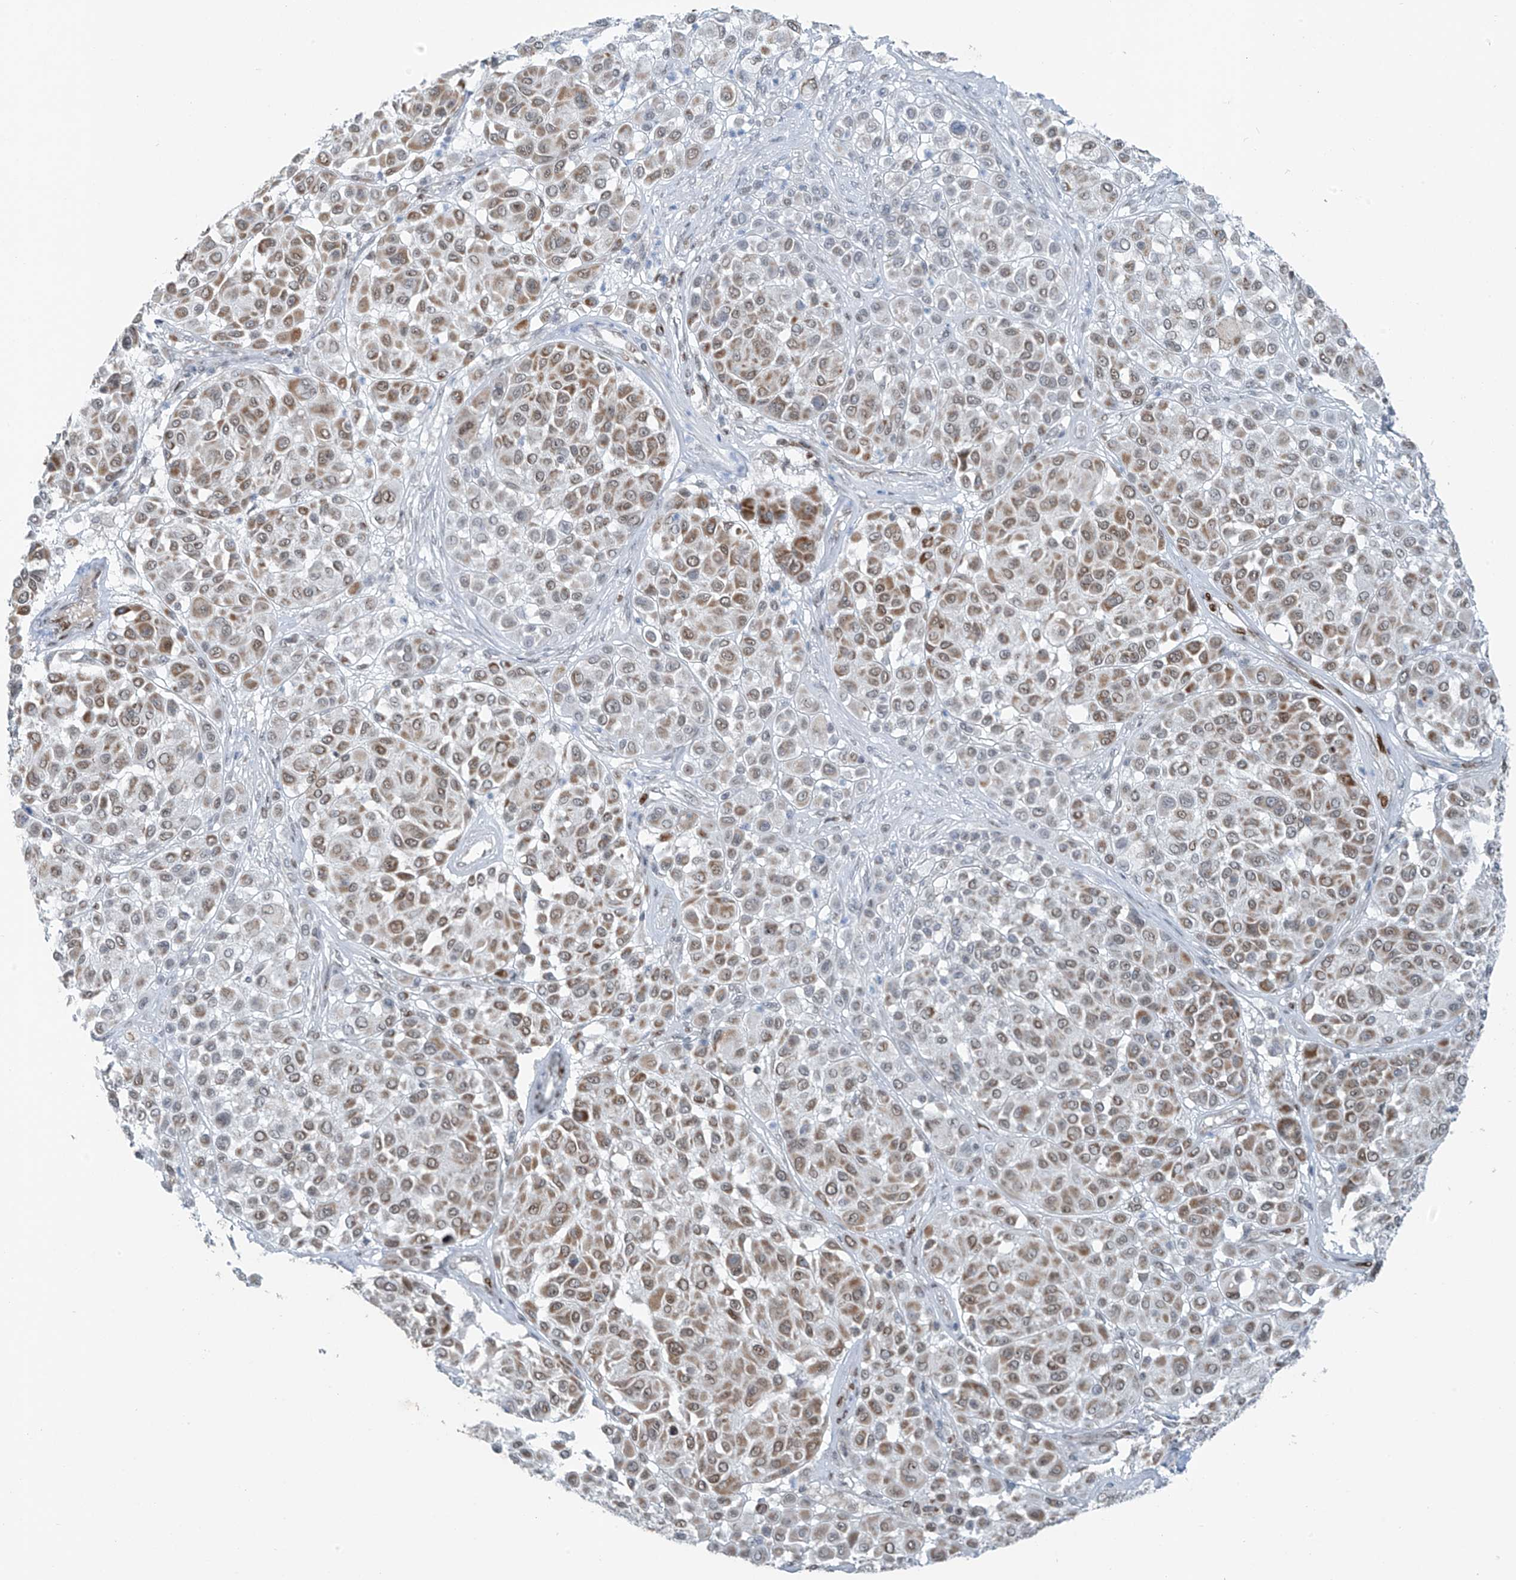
{"staining": {"intensity": "moderate", "quantity": "25%-75%", "location": "cytoplasmic/membranous,nuclear"}, "tissue": "melanoma", "cell_type": "Tumor cells", "image_type": "cancer", "snomed": [{"axis": "morphology", "description": "Malignant melanoma, Metastatic site"}, {"axis": "topography", "description": "Soft tissue"}], "caption": "The histopathology image reveals a brown stain indicating the presence of a protein in the cytoplasmic/membranous and nuclear of tumor cells in melanoma. (Brightfield microscopy of DAB IHC at high magnification).", "gene": "WRNIP1", "patient": {"sex": "male", "age": 41}}